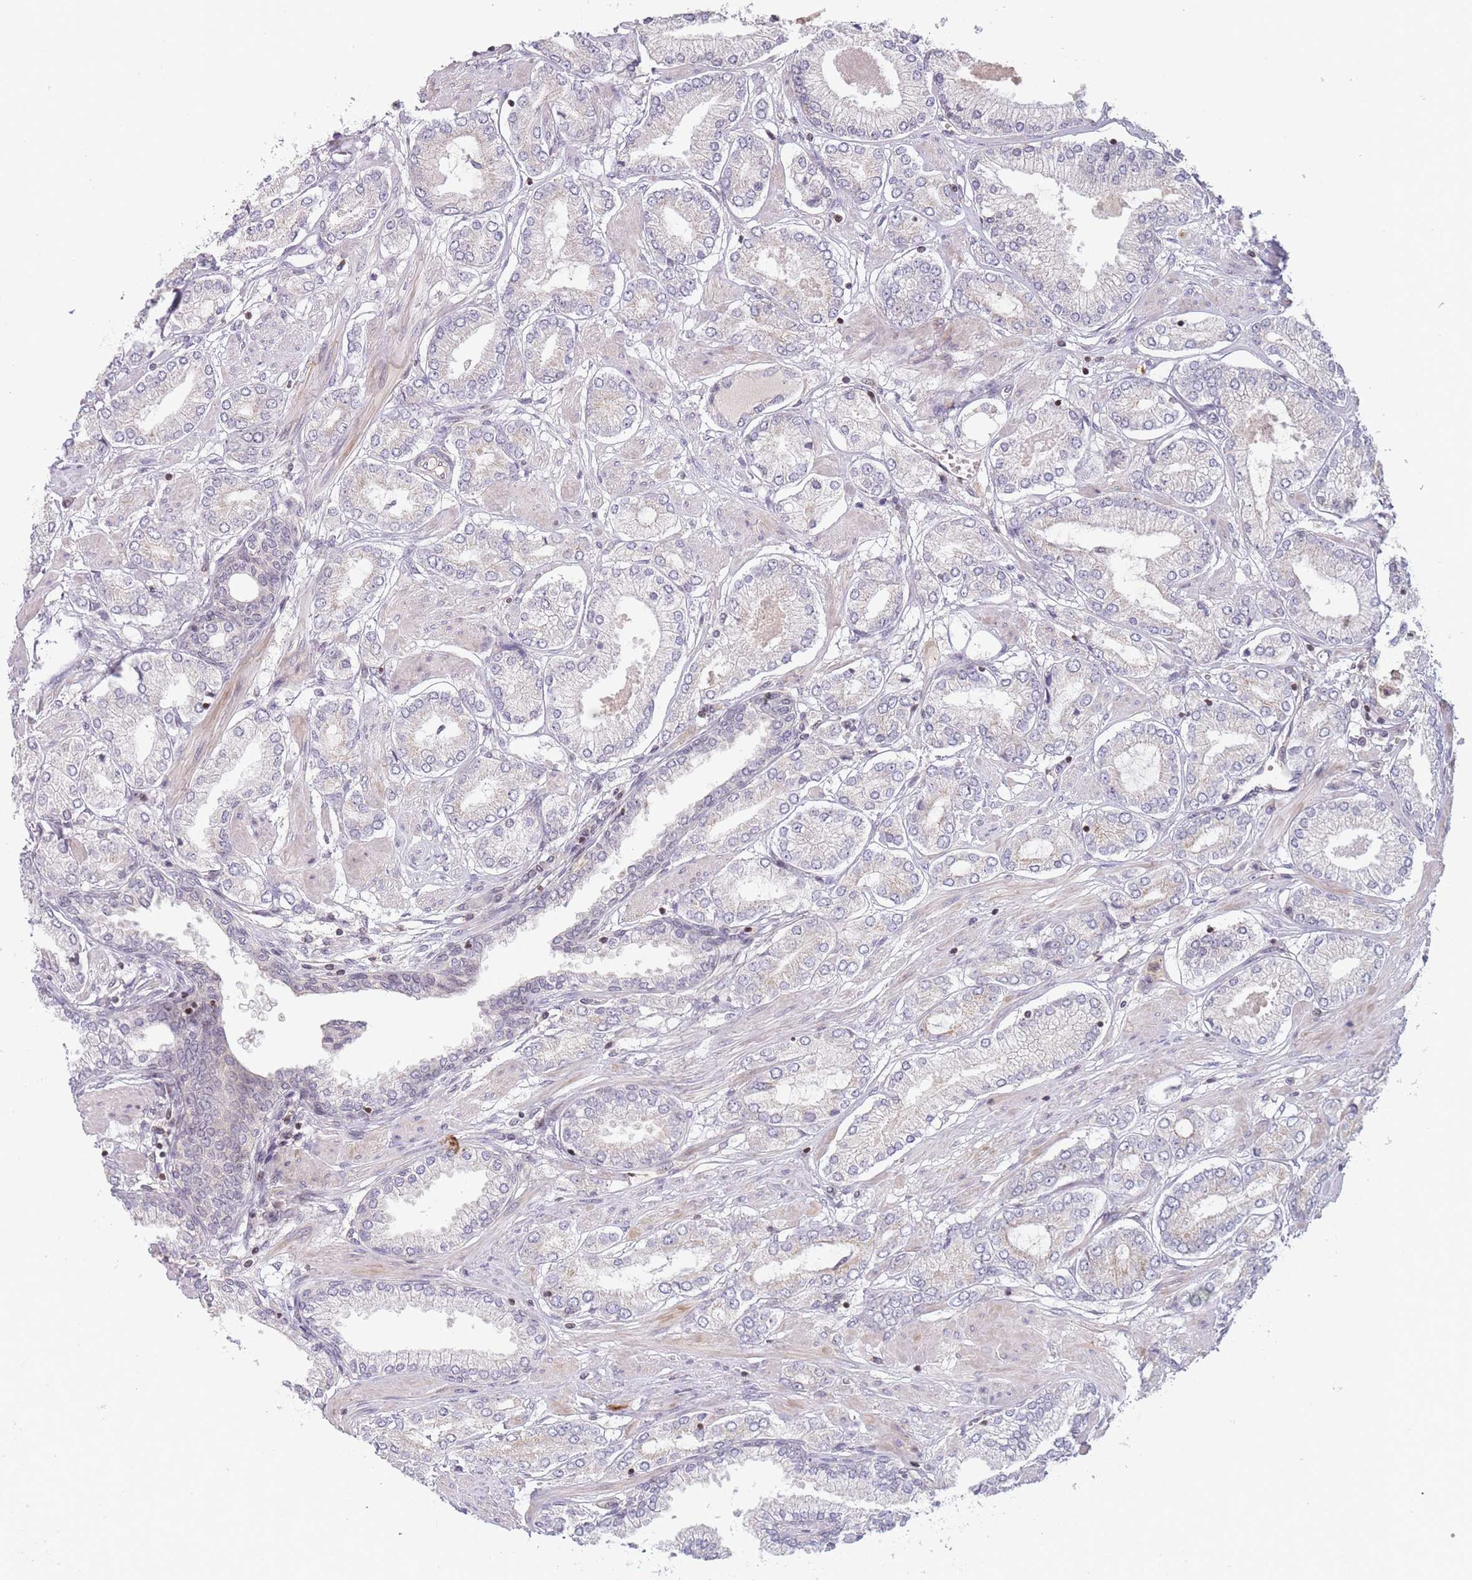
{"staining": {"intensity": "negative", "quantity": "none", "location": "none"}, "tissue": "prostate cancer", "cell_type": "Tumor cells", "image_type": "cancer", "snomed": [{"axis": "morphology", "description": "Adenocarcinoma, High grade"}, {"axis": "topography", "description": "Prostate and seminal vesicle, NOS"}], "caption": "There is no significant expression in tumor cells of adenocarcinoma (high-grade) (prostate).", "gene": "SLC35F5", "patient": {"sex": "male", "age": 64}}